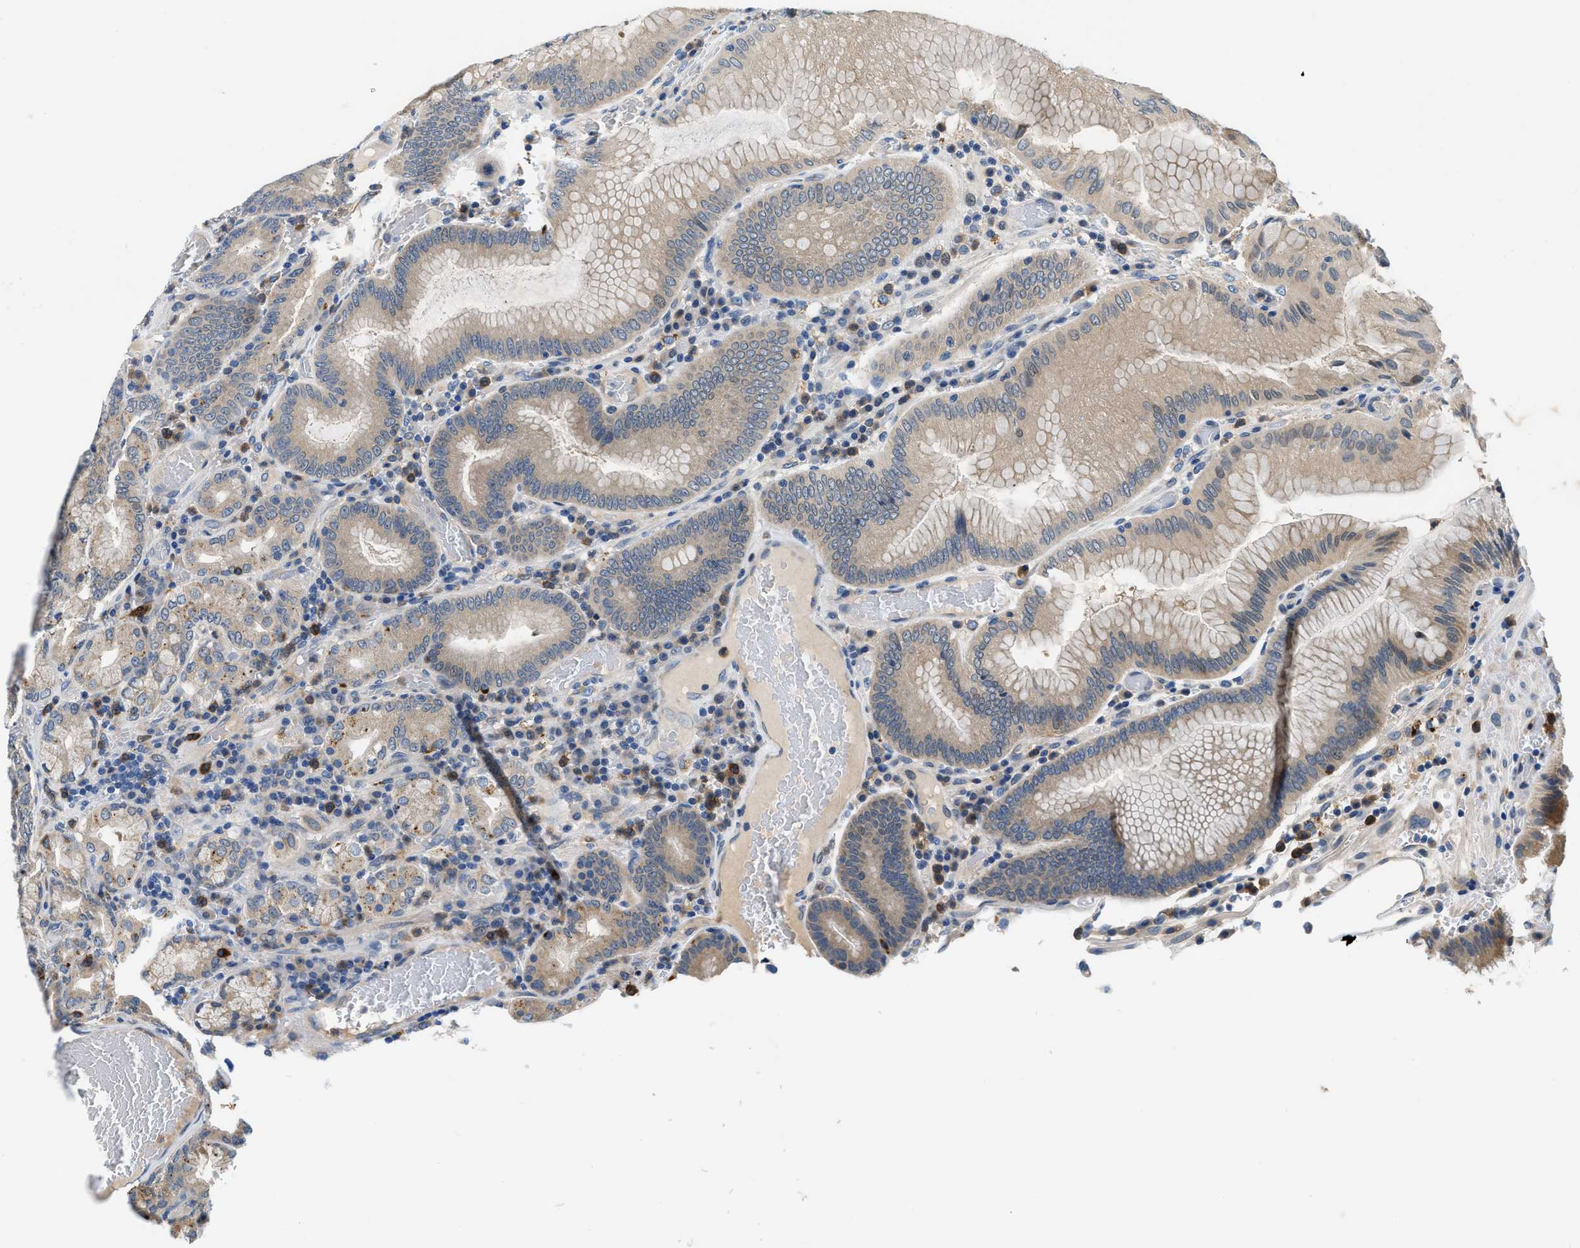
{"staining": {"intensity": "strong", "quantity": "25%-75%", "location": "cytoplasmic/membranous"}, "tissue": "stomach", "cell_type": "Glandular cells", "image_type": "normal", "snomed": [{"axis": "morphology", "description": "Normal tissue, NOS"}, {"axis": "morphology", "description": "Carcinoid, malignant, NOS"}, {"axis": "topography", "description": "Stomach, upper"}], "caption": "Stomach was stained to show a protein in brown. There is high levels of strong cytoplasmic/membranous expression in approximately 25%-75% of glandular cells. (IHC, brightfield microscopy, high magnification).", "gene": "ADGRE3", "patient": {"sex": "male", "age": 39}}